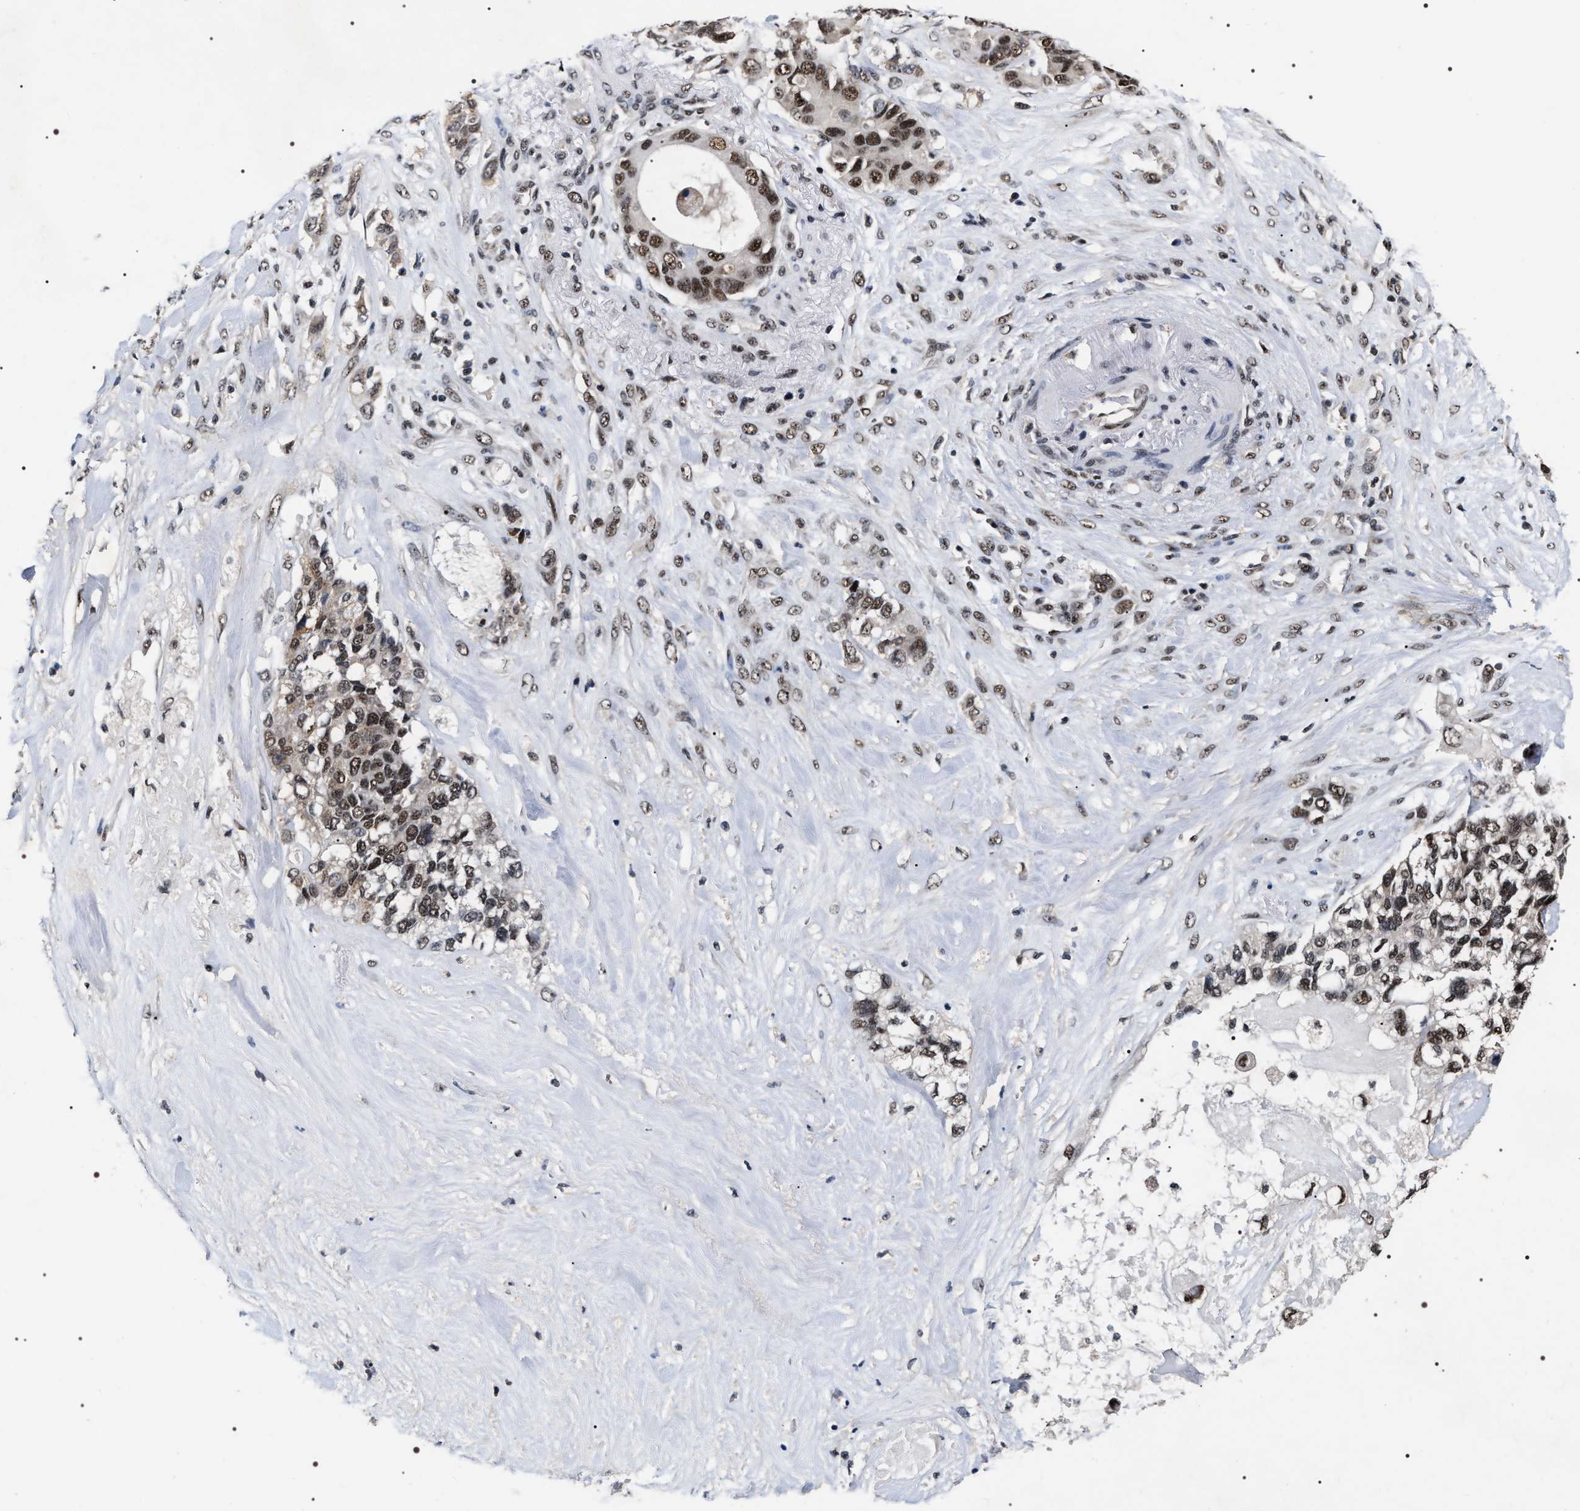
{"staining": {"intensity": "moderate", "quantity": ">75%", "location": "nuclear"}, "tissue": "pancreatic cancer", "cell_type": "Tumor cells", "image_type": "cancer", "snomed": [{"axis": "morphology", "description": "Adenocarcinoma, NOS"}, {"axis": "topography", "description": "Pancreas"}], "caption": "IHC (DAB (3,3'-diaminobenzidine)) staining of human pancreatic cancer (adenocarcinoma) shows moderate nuclear protein expression in approximately >75% of tumor cells. Nuclei are stained in blue.", "gene": "RRP1B", "patient": {"sex": "female", "age": 56}}